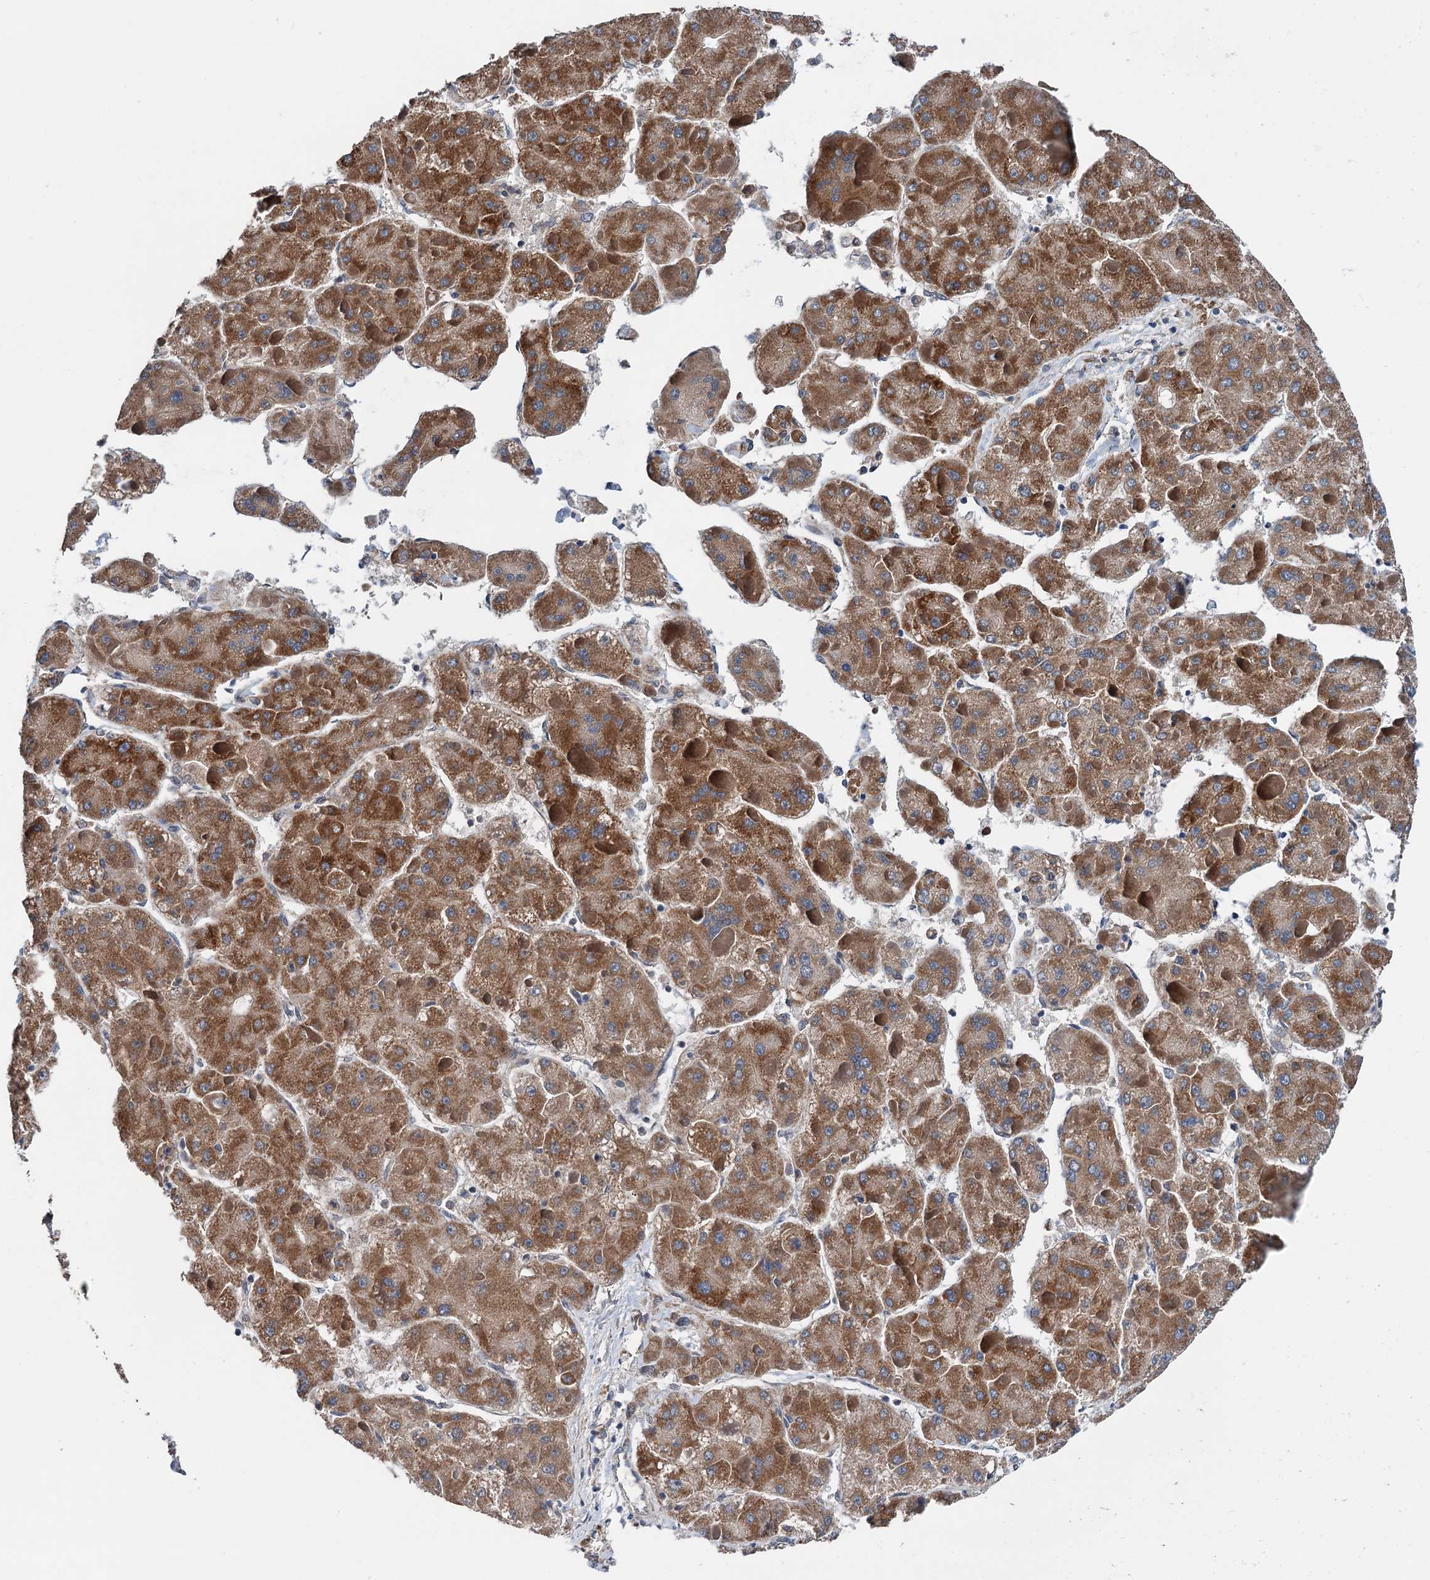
{"staining": {"intensity": "moderate", "quantity": ">75%", "location": "cytoplasmic/membranous"}, "tissue": "liver cancer", "cell_type": "Tumor cells", "image_type": "cancer", "snomed": [{"axis": "morphology", "description": "Carcinoma, Hepatocellular, NOS"}, {"axis": "topography", "description": "Liver"}], "caption": "A brown stain labels moderate cytoplasmic/membranous positivity of a protein in human liver cancer tumor cells. (brown staining indicates protein expression, while blue staining denotes nuclei).", "gene": "ELAC1", "patient": {"sex": "female", "age": 73}}